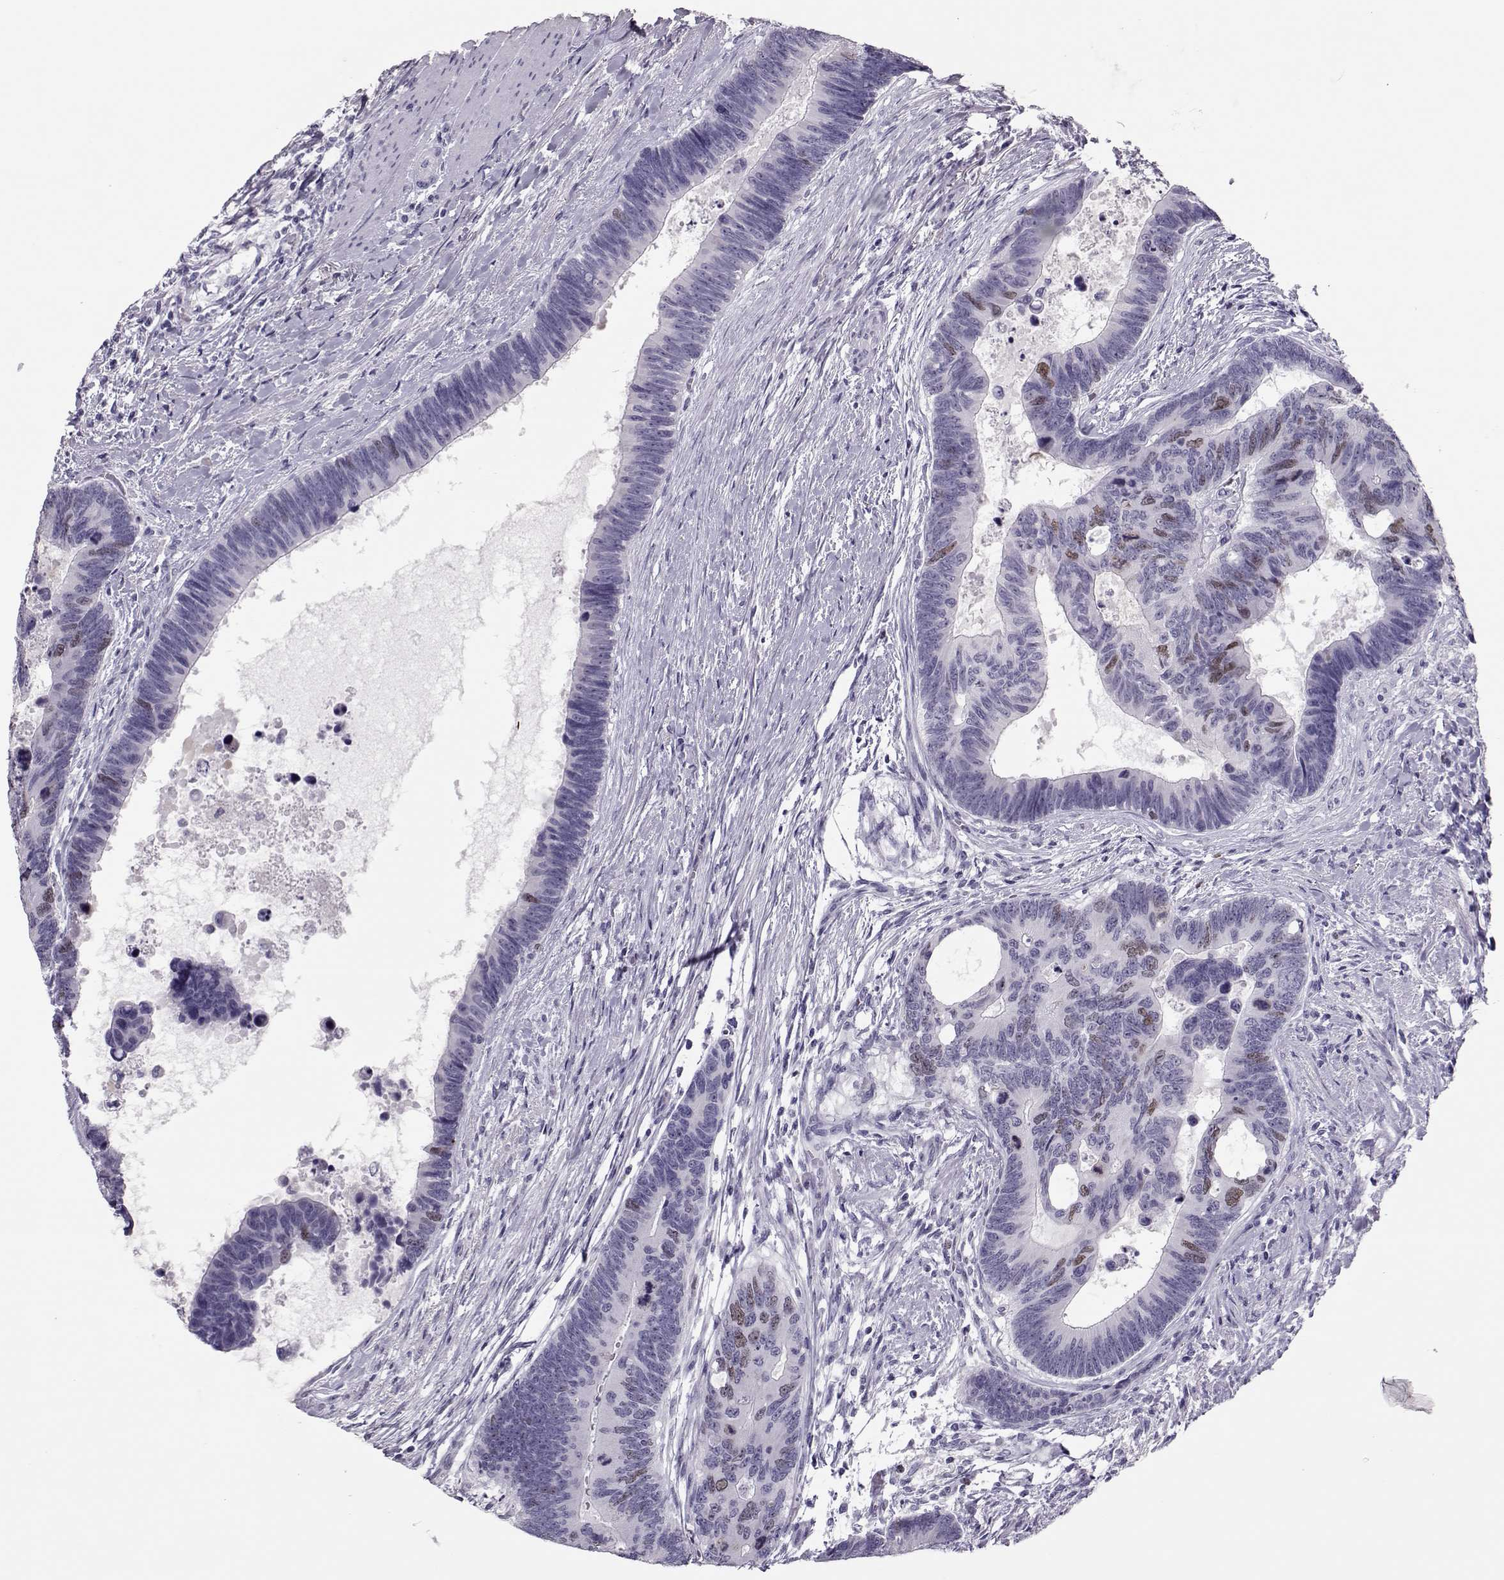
{"staining": {"intensity": "moderate", "quantity": "<25%", "location": "nuclear"}, "tissue": "colorectal cancer", "cell_type": "Tumor cells", "image_type": "cancer", "snomed": [{"axis": "morphology", "description": "Adenocarcinoma, NOS"}, {"axis": "topography", "description": "Colon"}], "caption": "Colorectal cancer (adenocarcinoma) was stained to show a protein in brown. There is low levels of moderate nuclear positivity in about <25% of tumor cells.", "gene": "SGO1", "patient": {"sex": "female", "age": 77}}